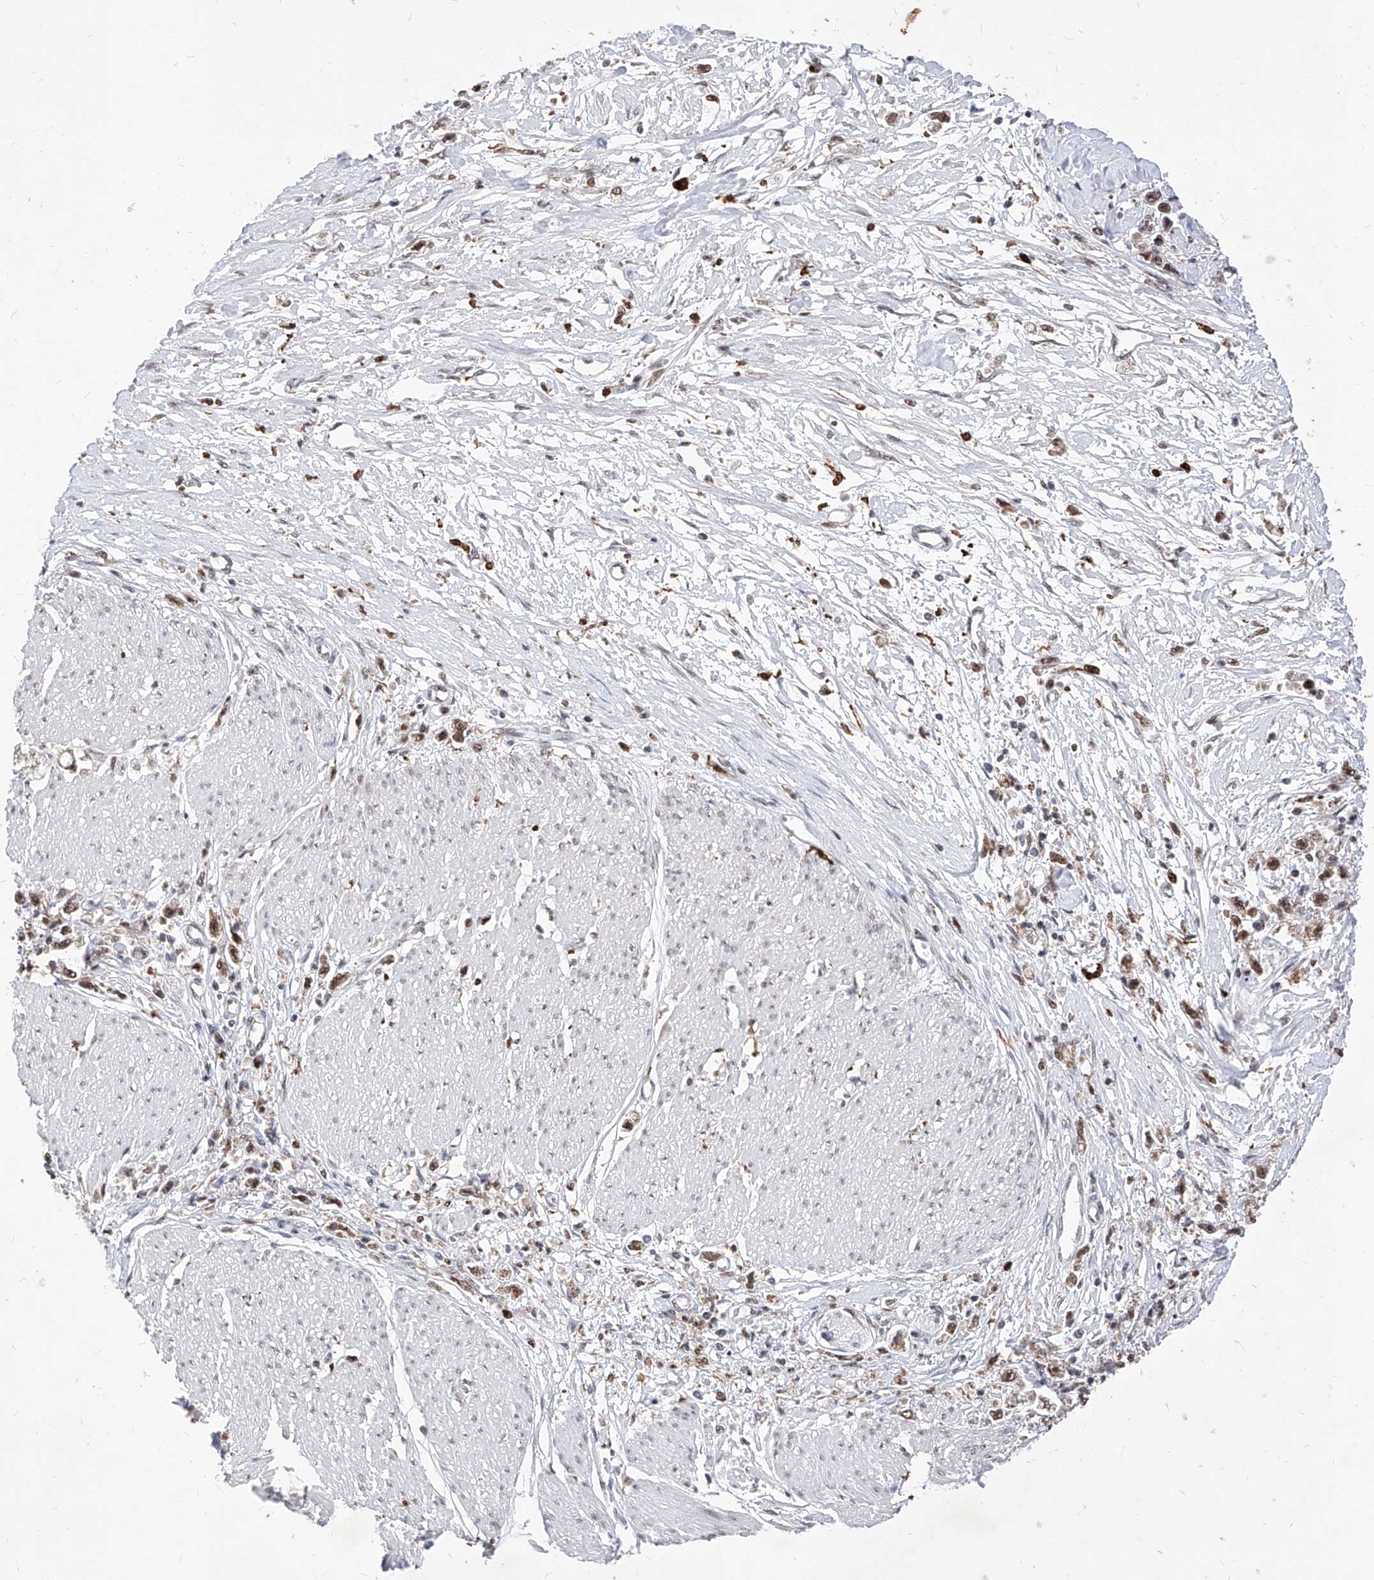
{"staining": {"intensity": "moderate", "quantity": ">75%", "location": "nuclear"}, "tissue": "stomach cancer", "cell_type": "Tumor cells", "image_type": "cancer", "snomed": [{"axis": "morphology", "description": "Adenocarcinoma, NOS"}, {"axis": "topography", "description": "Stomach"}], "caption": "An image of human stomach cancer stained for a protein shows moderate nuclear brown staining in tumor cells.", "gene": "PHF5A", "patient": {"sex": "female", "age": 59}}